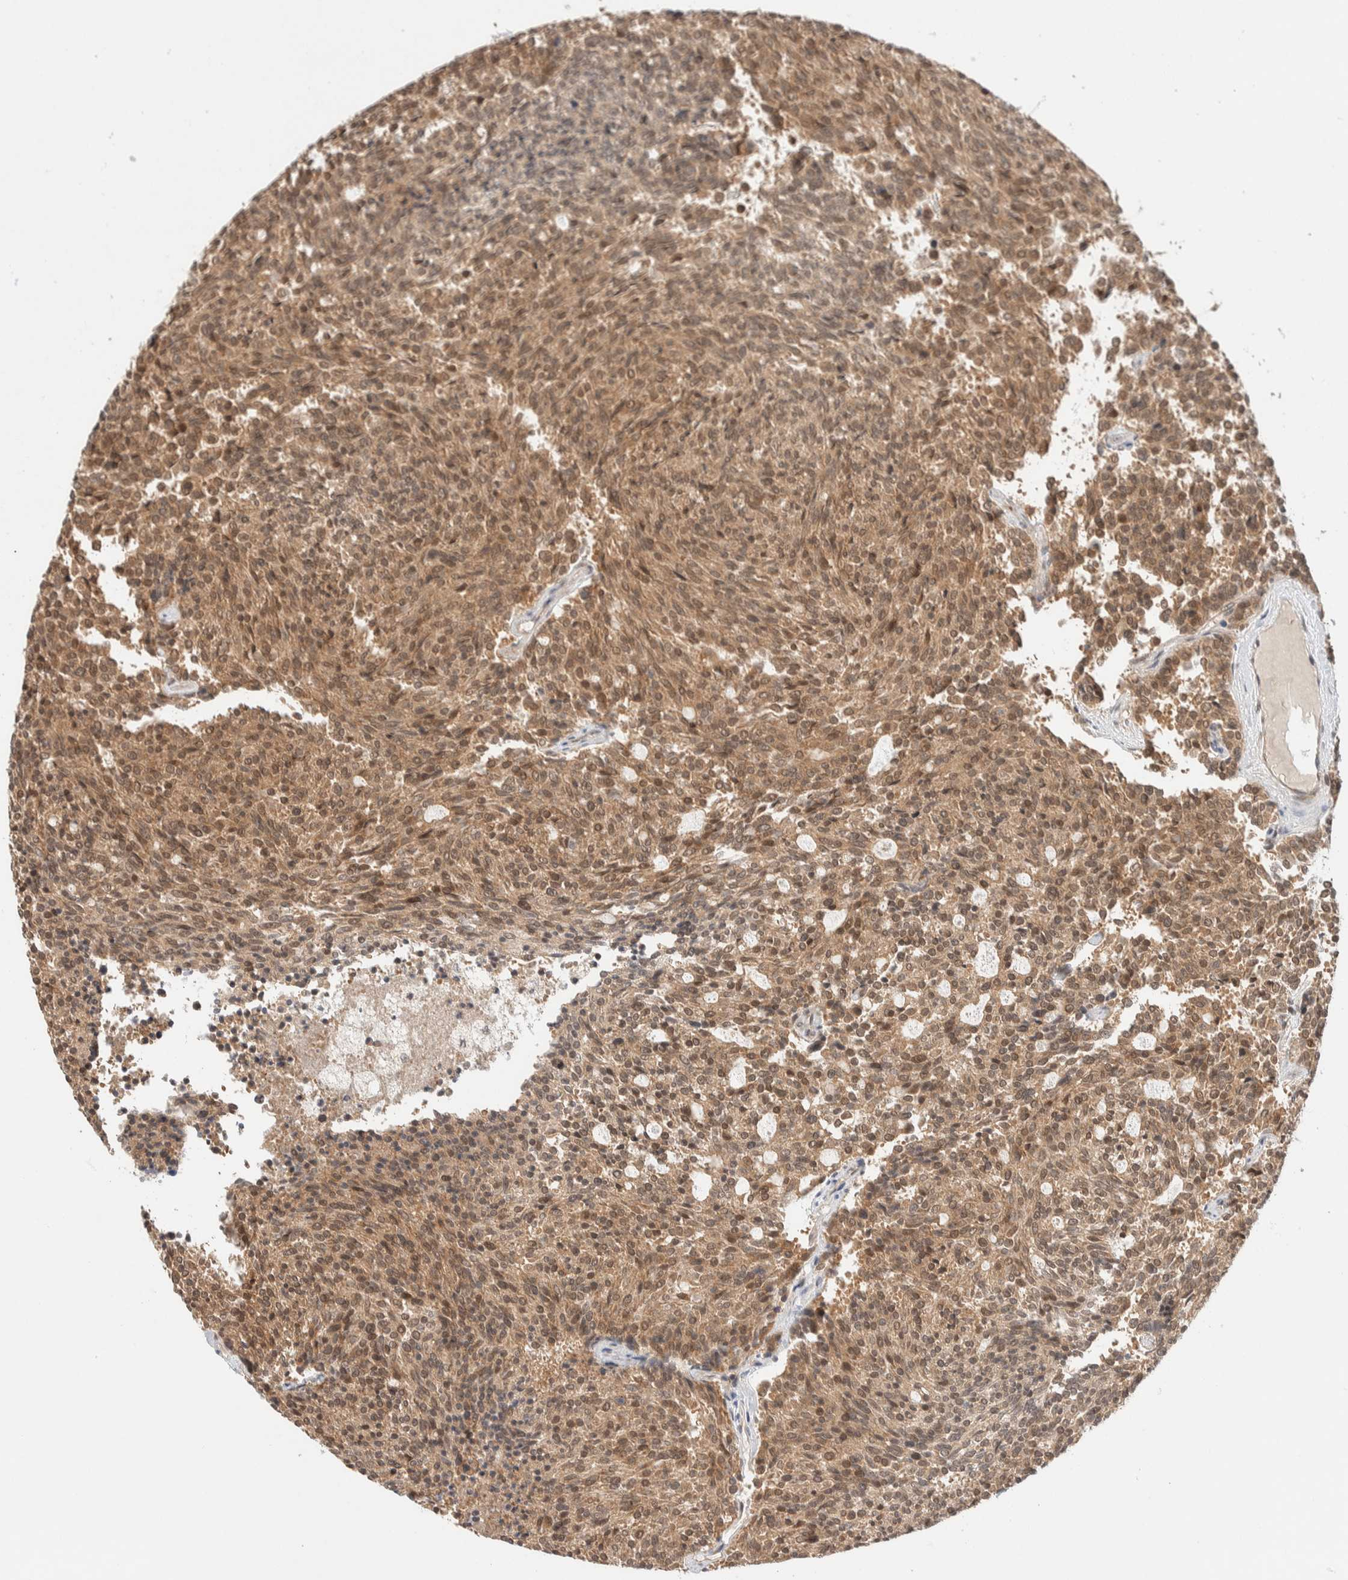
{"staining": {"intensity": "moderate", "quantity": ">75%", "location": "cytoplasmic/membranous,nuclear"}, "tissue": "carcinoid", "cell_type": "Tumor cells", "image_type": "cancer", "snomed": [{"axis": "morphology", "description": "Carcinoid, malignant, NOS"}, {"axis": "topography", "description": "Pancreas"}], "caption": "A medium amount of moderate cytoplasmic/membranous and nuclear staining is identified in approximately >75% of tumor cells in carcinoid (malignant) tissue. (brown staining indicates protein expression, while blue staining denotes nuclei).", "gene": "C8orf76", "patient": {"sex": "female", "age": 54}}